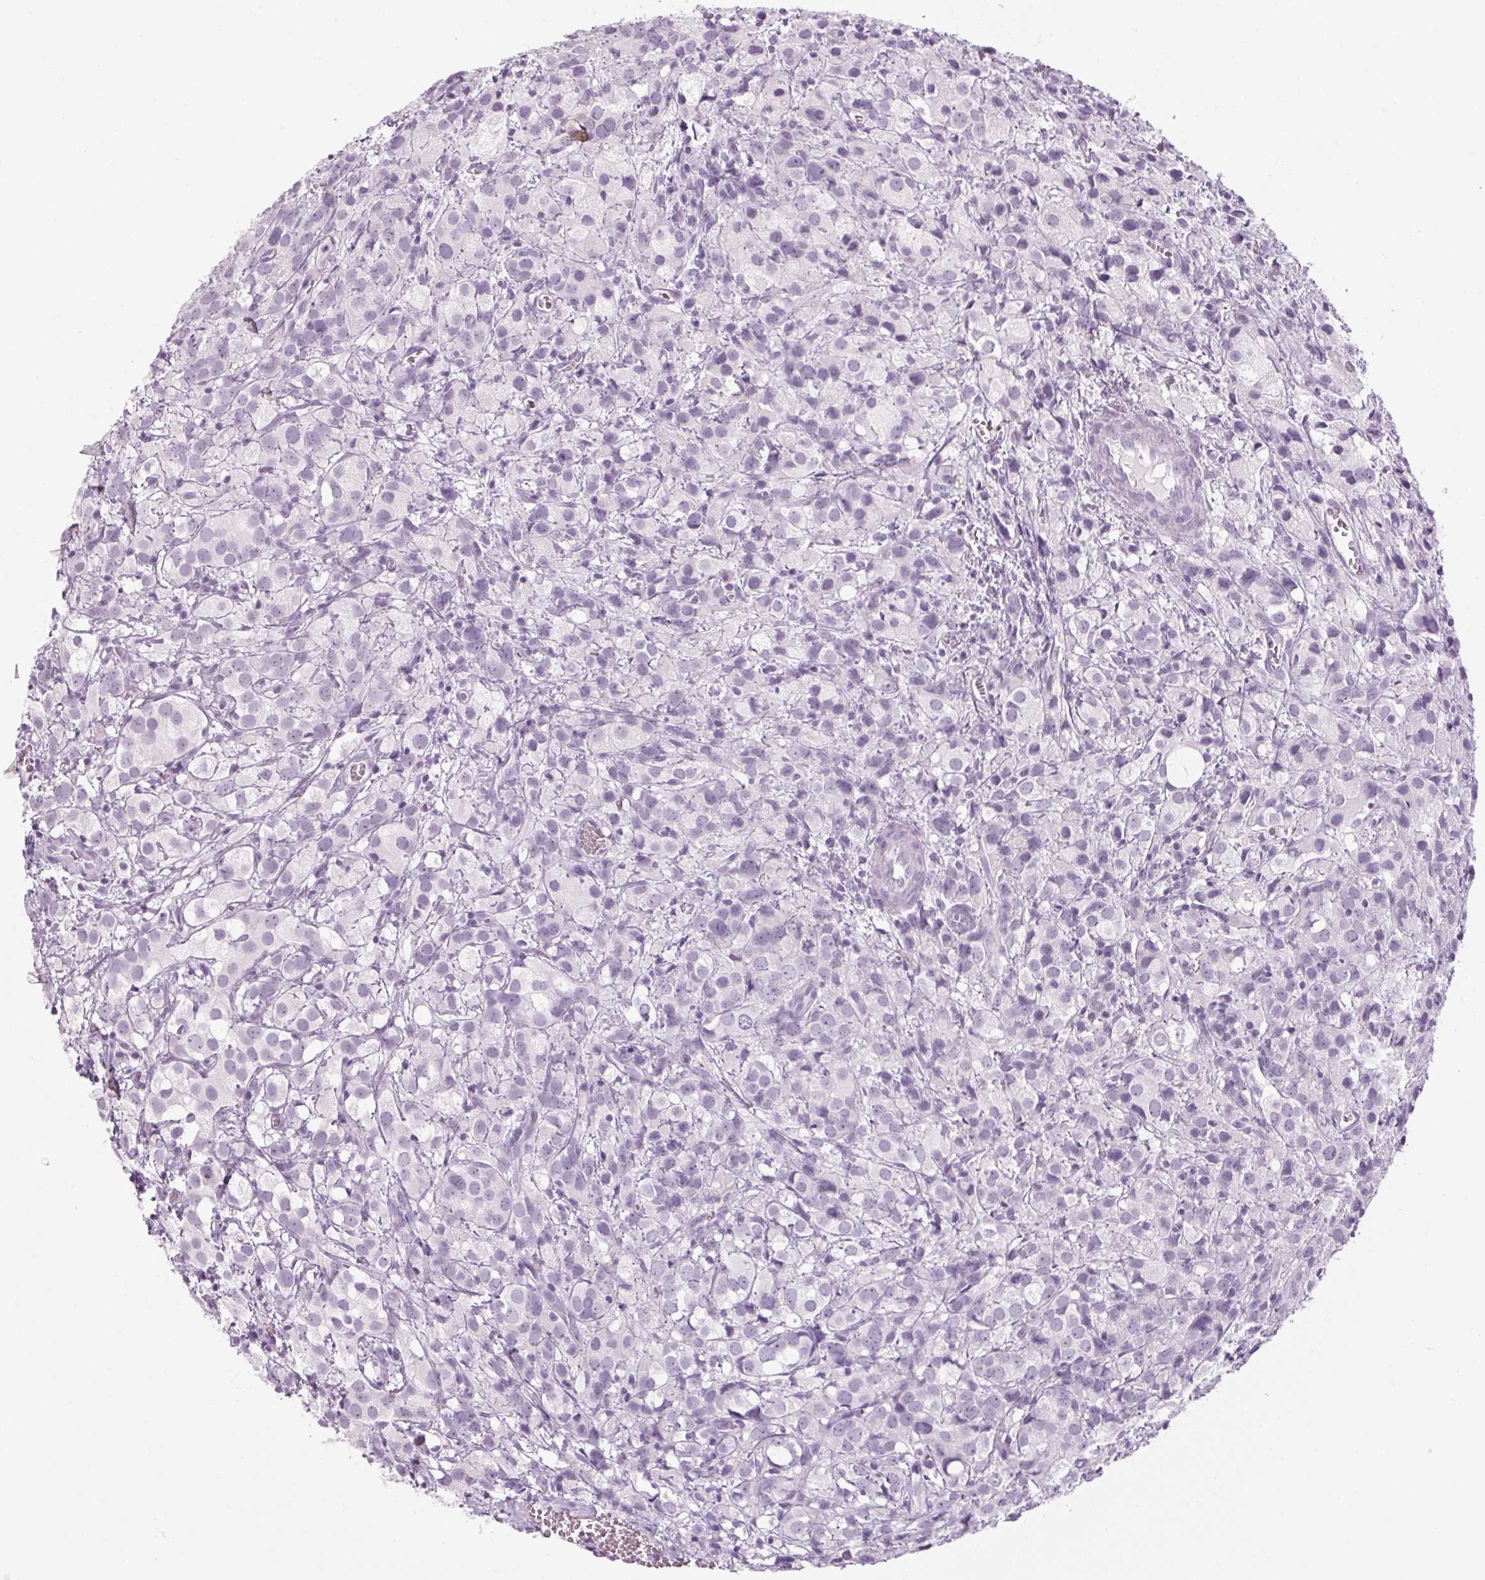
{"staining": {"intensity": "negative", "quantity": "none", "location": "none"}, "tissue": "prostate cancer", "cell_type": "Tumor cells", "image_type": "cancer", "snomed": [{"axis": "morphology", "description": "Adenocarcinoma, High grade"}, {"axis": "topography", "description": "Prostate"}], "caption": "This is an immunohistochemistry photomicrograph of prostate cancer (high-grade adenocarcinoma). There is no expression in tumor cells.", "gene": "RPTN", "patient": {"sex": "male", "age": 86}}